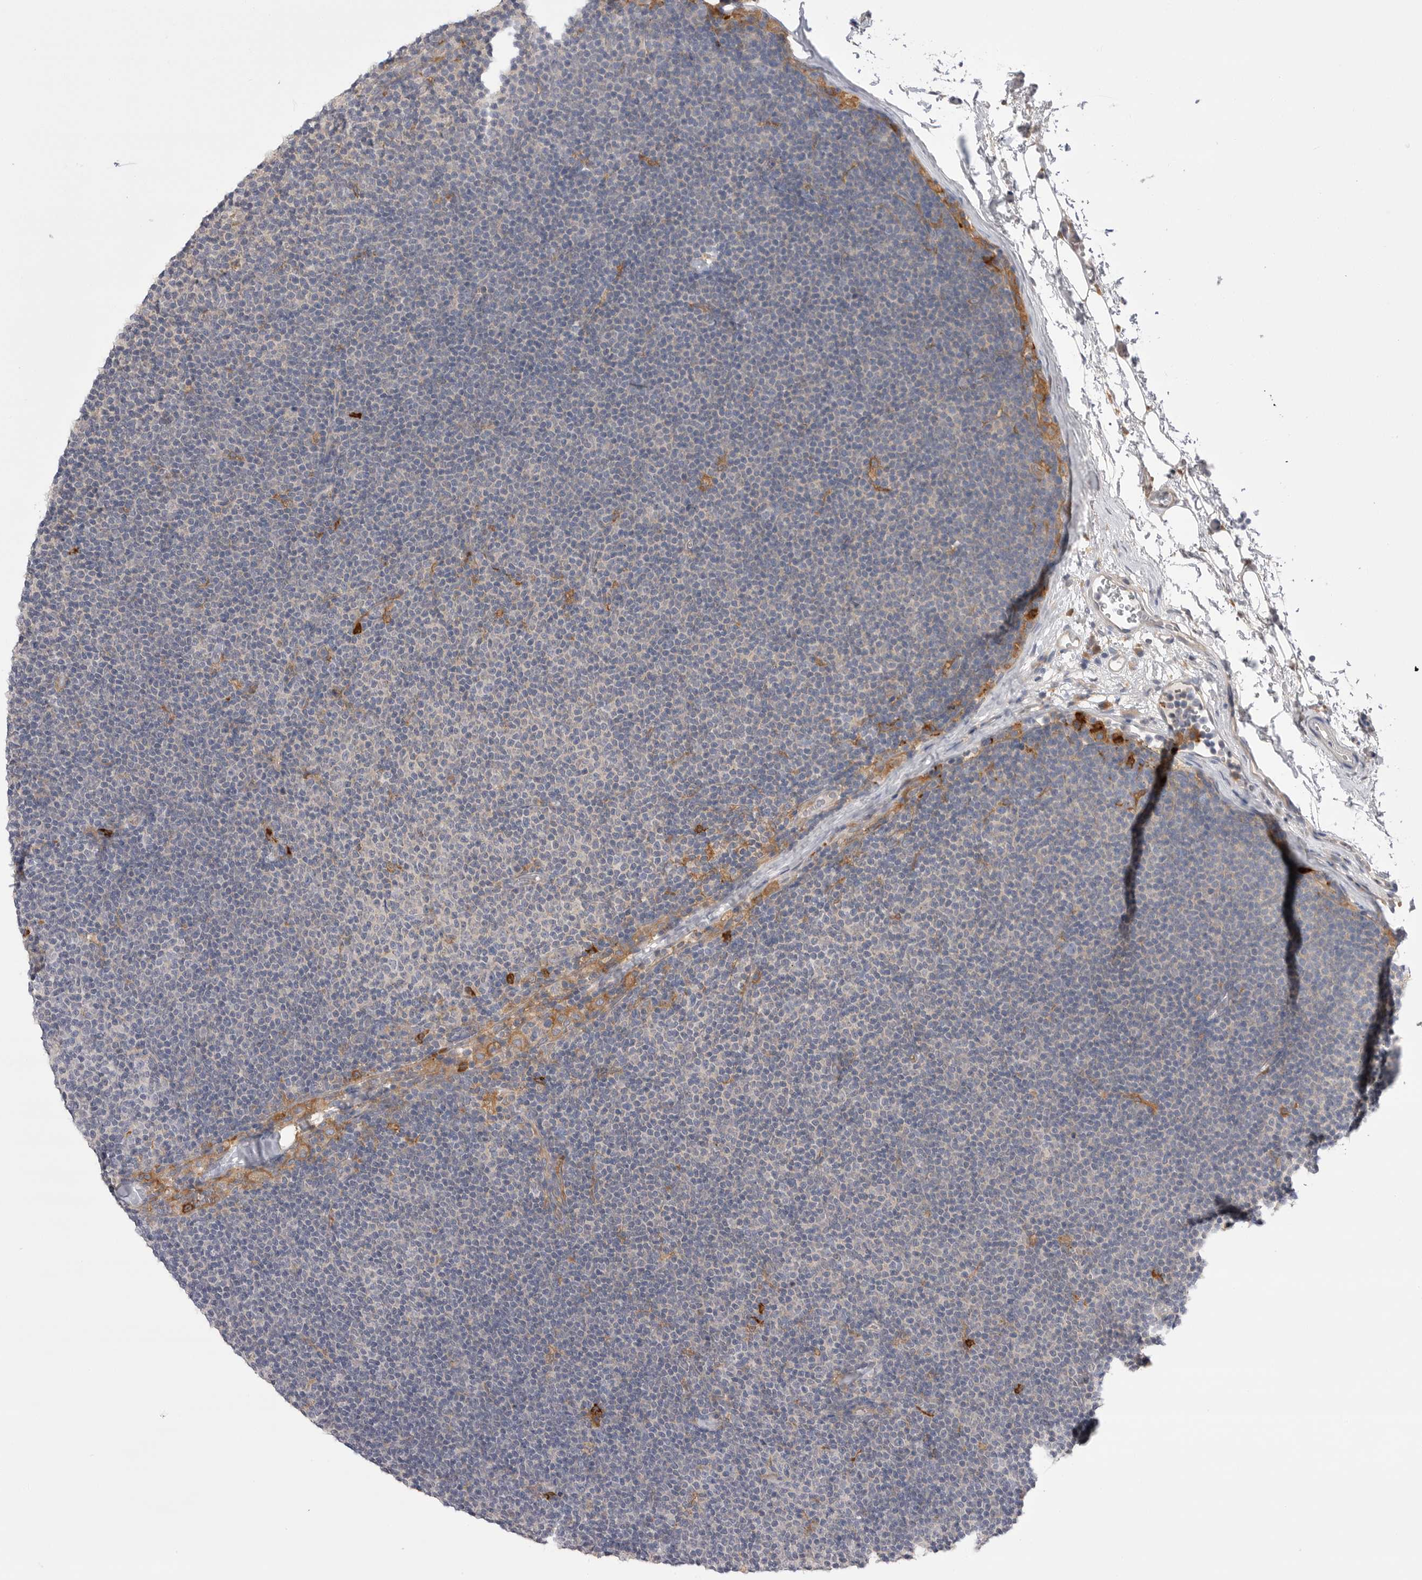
{"staining": {"intensity": "negative", "quantity": "none", "location": "none"}, "tissue": "lymphoma", "cell_type": "Tumor cells", "image_type": "cancer", "snomed": [{"axis": "morphology", "description": "Malignant lymphoma, non-Hodgkin's type, Low grade"}, {"axis": "topography", "description": "Lymph node"}], "caption": "Low-grade malignant lymphoma, non-Hodgkin's type stained for a protein using immunohistochemistry (IHC) shows no staining tumor cells.", "gene": "VAC14", "patient": {"sex": "female", "age": 53}}